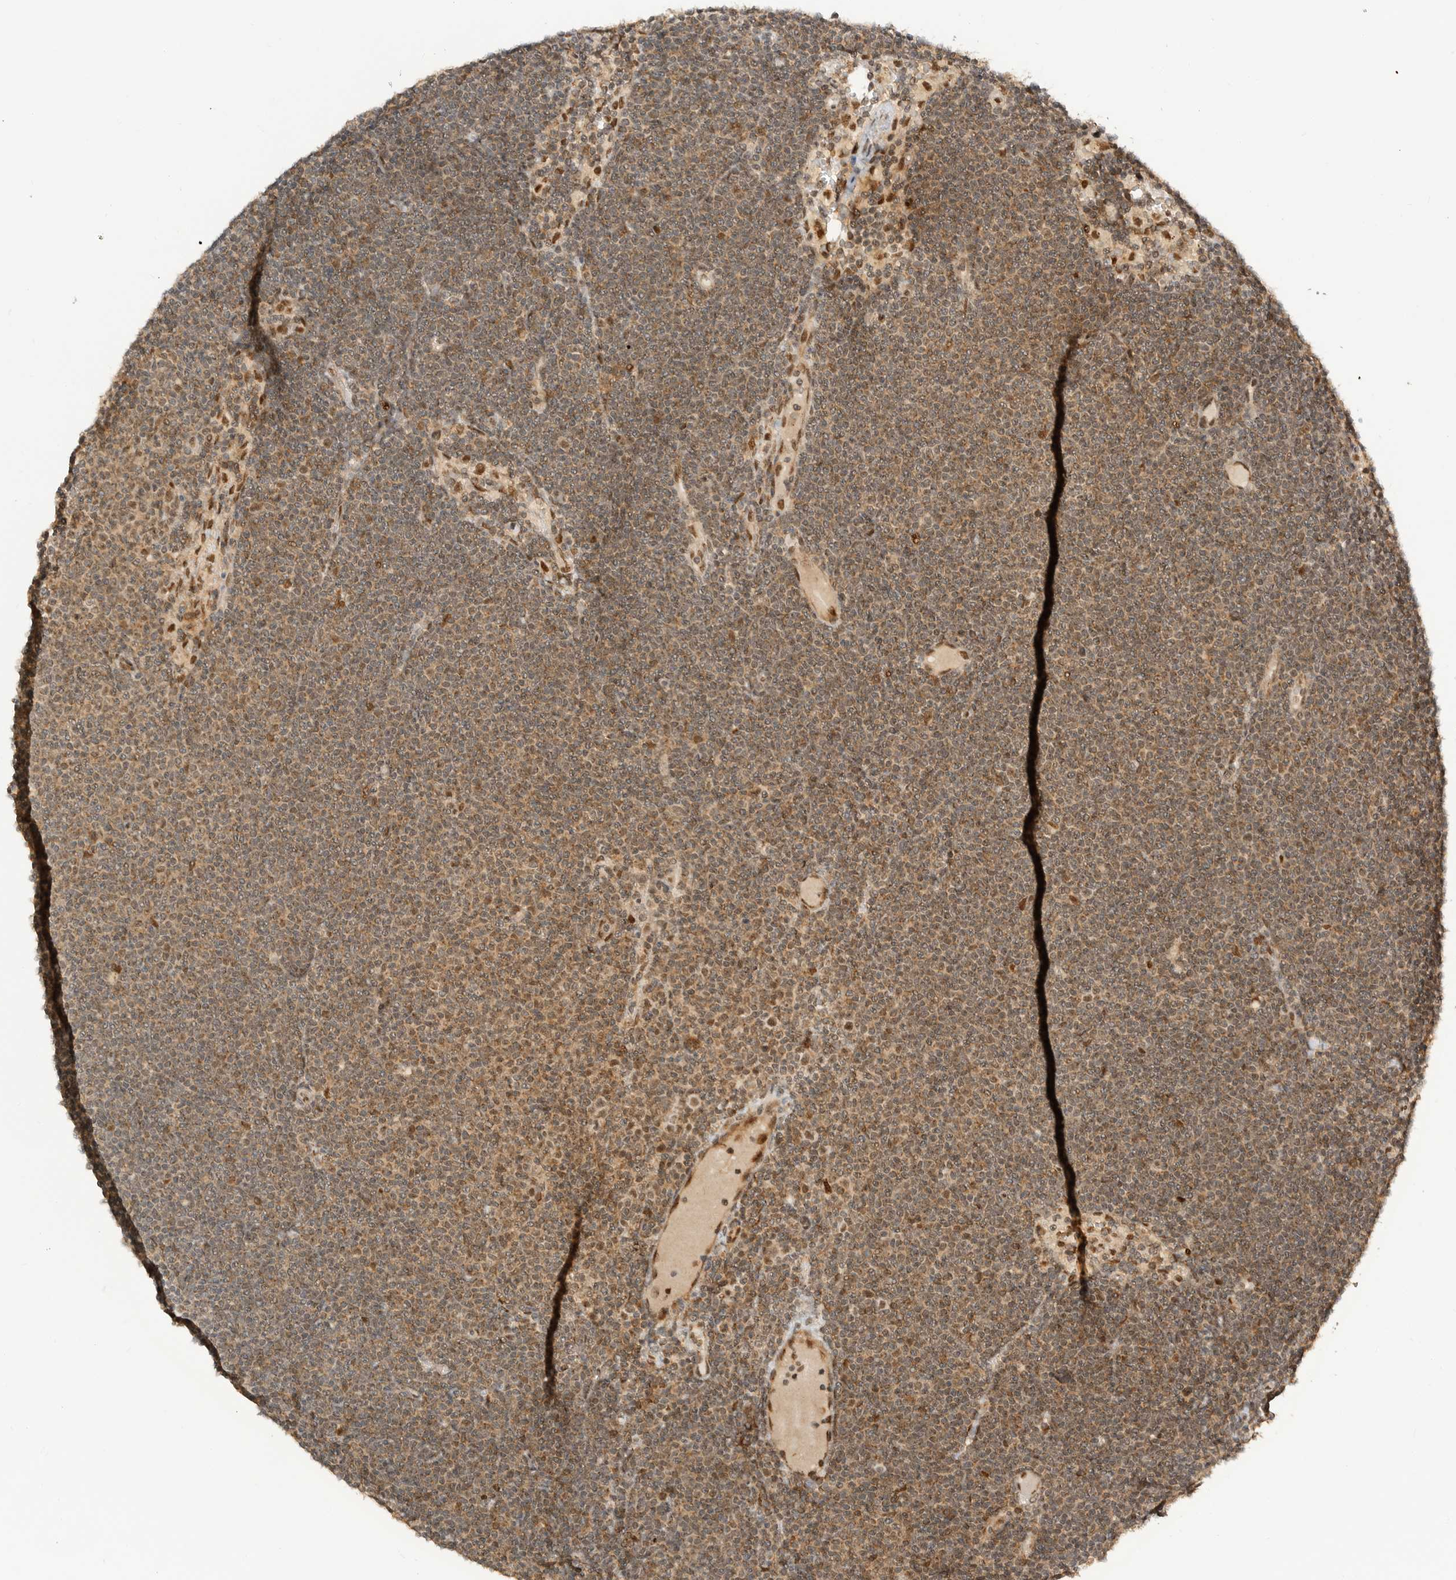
{"staining": {"intensity": "weak", "quantity": ">75%", "location": "cytoplasmic/membranous,nuclear"}, "tissue": "lymphoma", "cell_type": "Tumor cells", "image_type": "cancer", "snomed": [{"axis": "morphology", "description": "Malignant lymphoma, non-Hodgkin's type, Low grade"}, {"axis": "topography", "description": "Lymph node"}], "caption": "Immunohistochemistry (DAB (3,3'-diaminobenzidine)) staining of human lymphoma exhibits weak cytoplasmic/membranous and nuclear protein expression in about >75% of tumor cells.", "gene": "ALKAL1", "patient": {"sex": "female", "age": 53}}